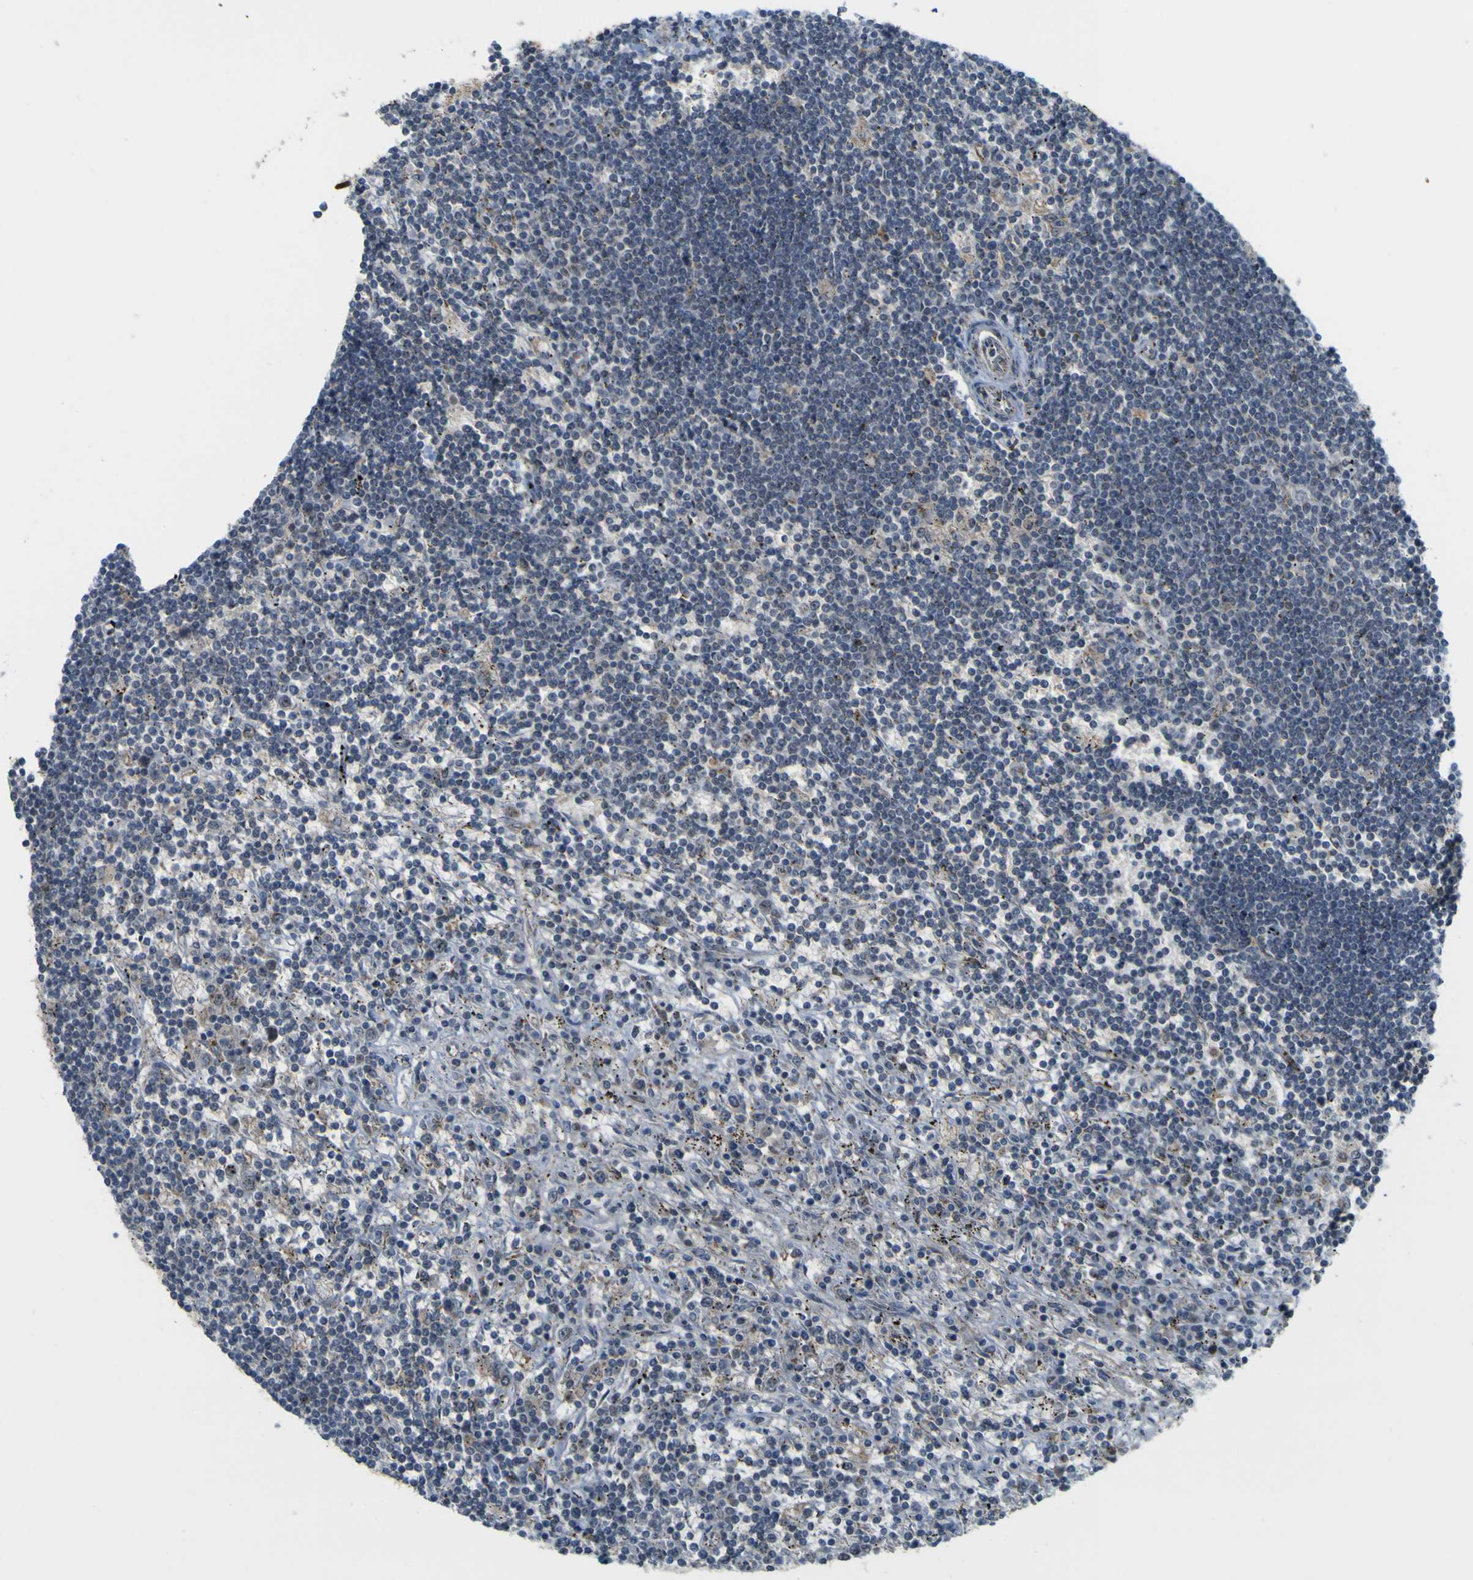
{"staining": {"intensity": "weak", "quantity": "<25%", "location": "cytoplasmic/membranous"}, "tissue": "lymphoma", "cell_type": "Tumor cells", "image_type": "cancer", "snomed": [{"axis": "morphology", "description": "Malignant lymphoma, non-Hodgkin's type, Low grade"}, {"axis": "topography", "description": "Spleen"}], "caption": "A high-resolution histopathology image shows immunohistochemistry (IHC) staining of low-grade malignant lymphoma, non-Hodgkin's type, which exhibits no significant expression in tumor cells.", "gene": "ACBD5", "patient": {"sex": "male", "age": 76}}